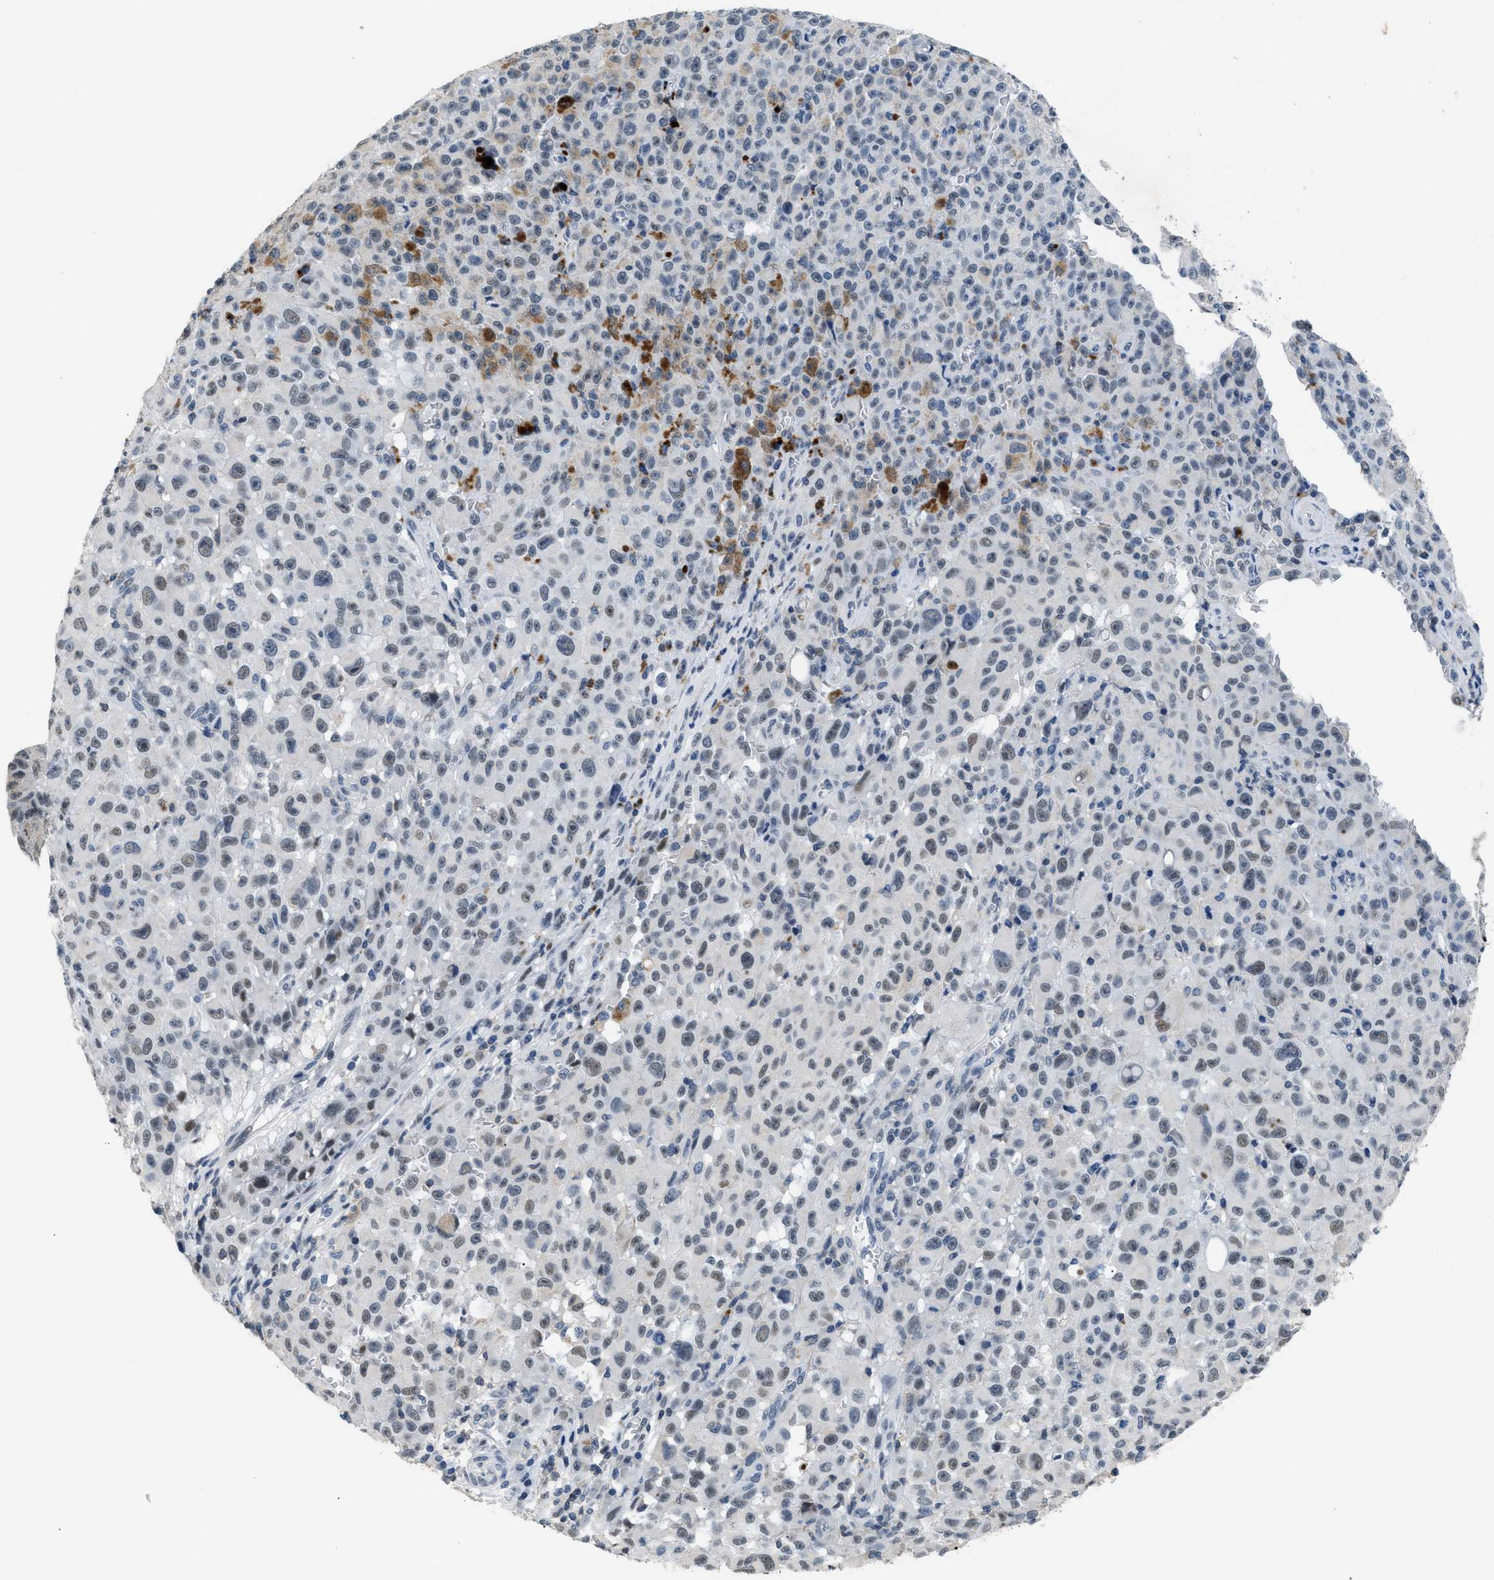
{"staining": {"intensity": "weak", "quantity": "<25%", "location": "cytoplasmic/membranous,nuclear"}, "tissue": "melanoma", "cell_type": "Tumor cells", "image_type": "cancer", "snomed": [{"axis": "morphology", "description": "Malignant melanoma, NOS"}, {"axis": "topography", "description": "Skin"}], "caption": "This is an immunohistochemistry (IHC) image of human malignant melanoma. There is no positivity in tumor cells.", "gene": "KCNC3", "patient": {"sex": "female", "age": 82}}